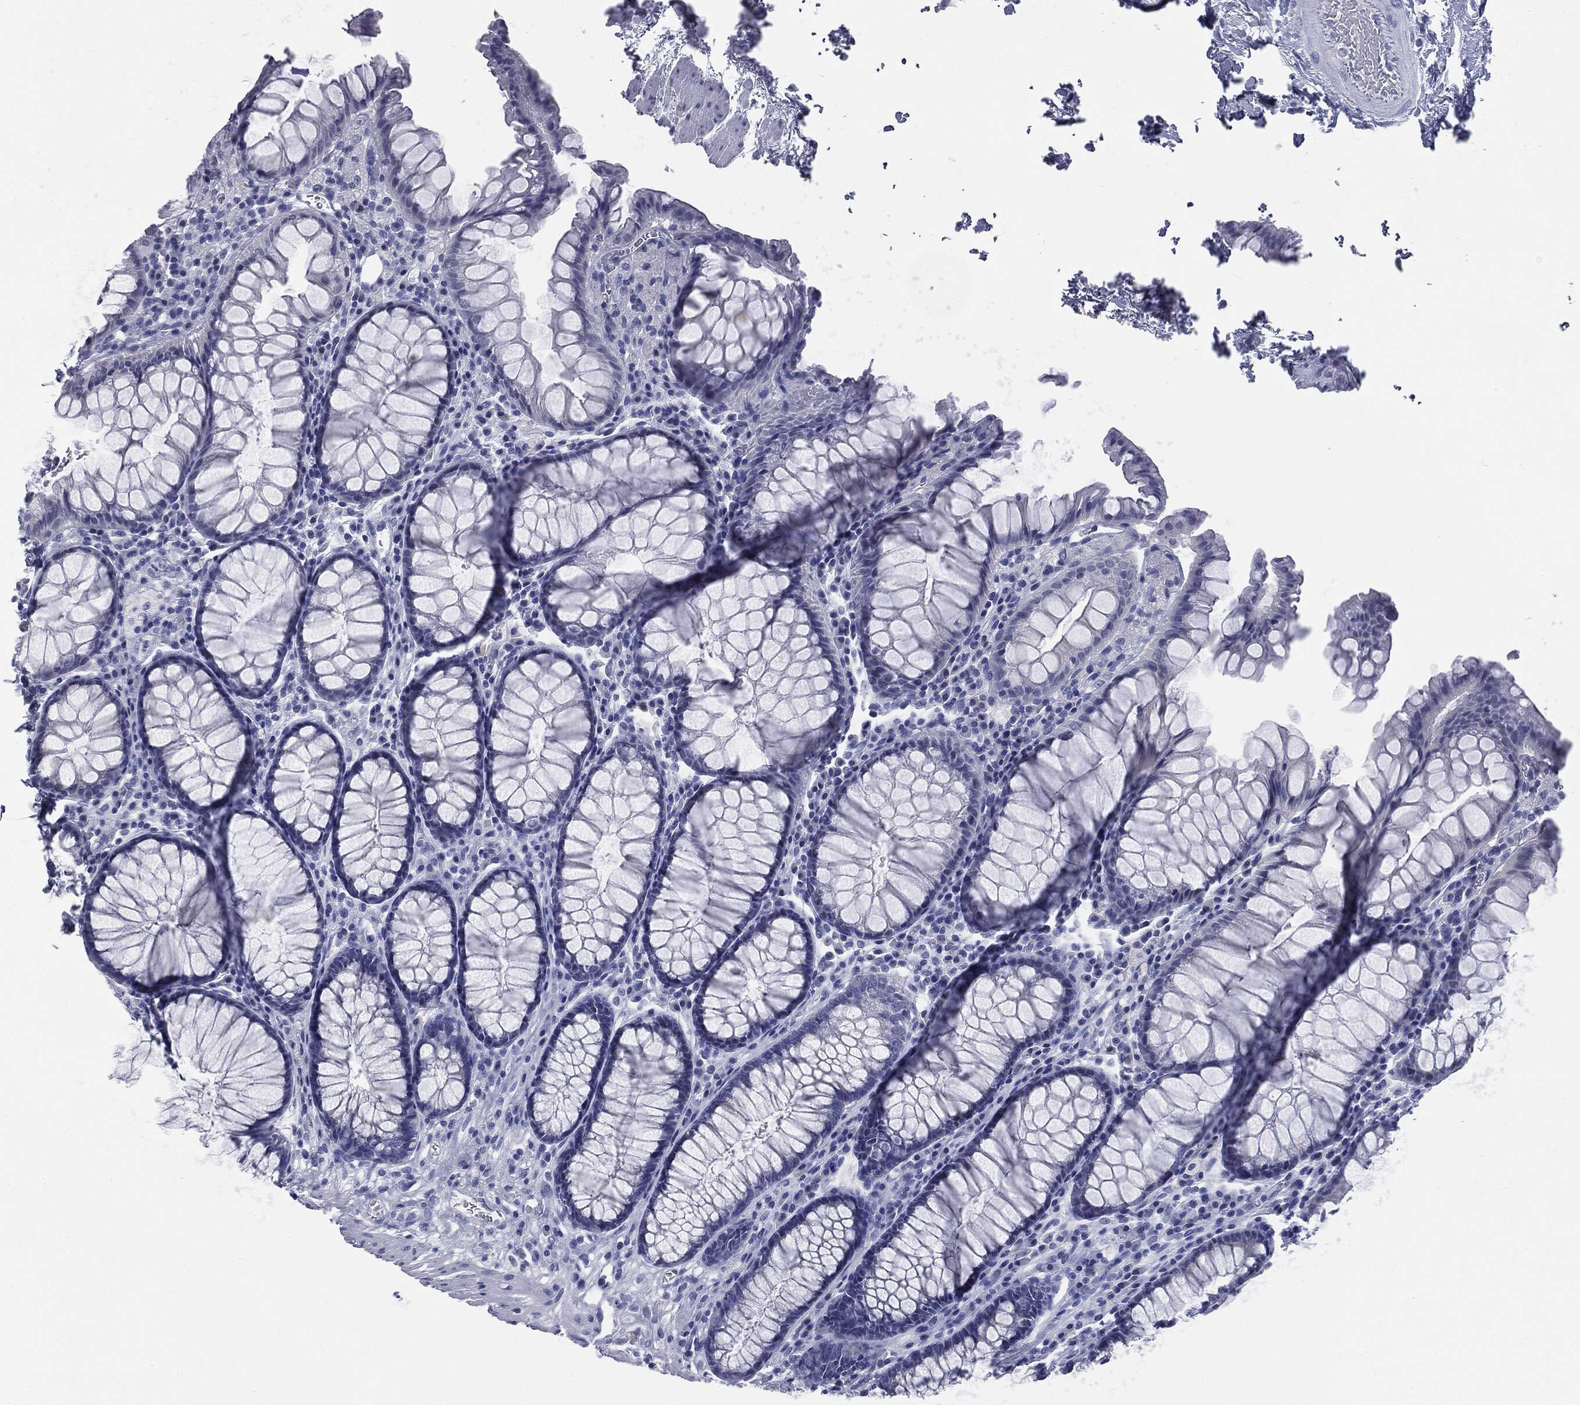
{"staining": {"intensity": "negative", "quantity": "none", "location": "none"}, "tissue": "rectum", "cell_type": "Glandular cells", "image_type": "normal", "snomed": [{"axis": "morphology", "description": "Normal tissue, NOS"}, {"axis": "topography", "description": "Rectum"}], "caption": "DAB (3,3'-diaminobenzidine) immunohistochemical staining of normal rectum exhibits no significant expression in glandular cells. (Stains: DAB (3,3'-diaminobenzidine) immunohistochemistry (IHC) with hematoxylin counter stain, Microscopy: brightfield microscopy at high magnification).", "gene": "ATP2A1", "patient": {"sex": "female", "age": 68}}